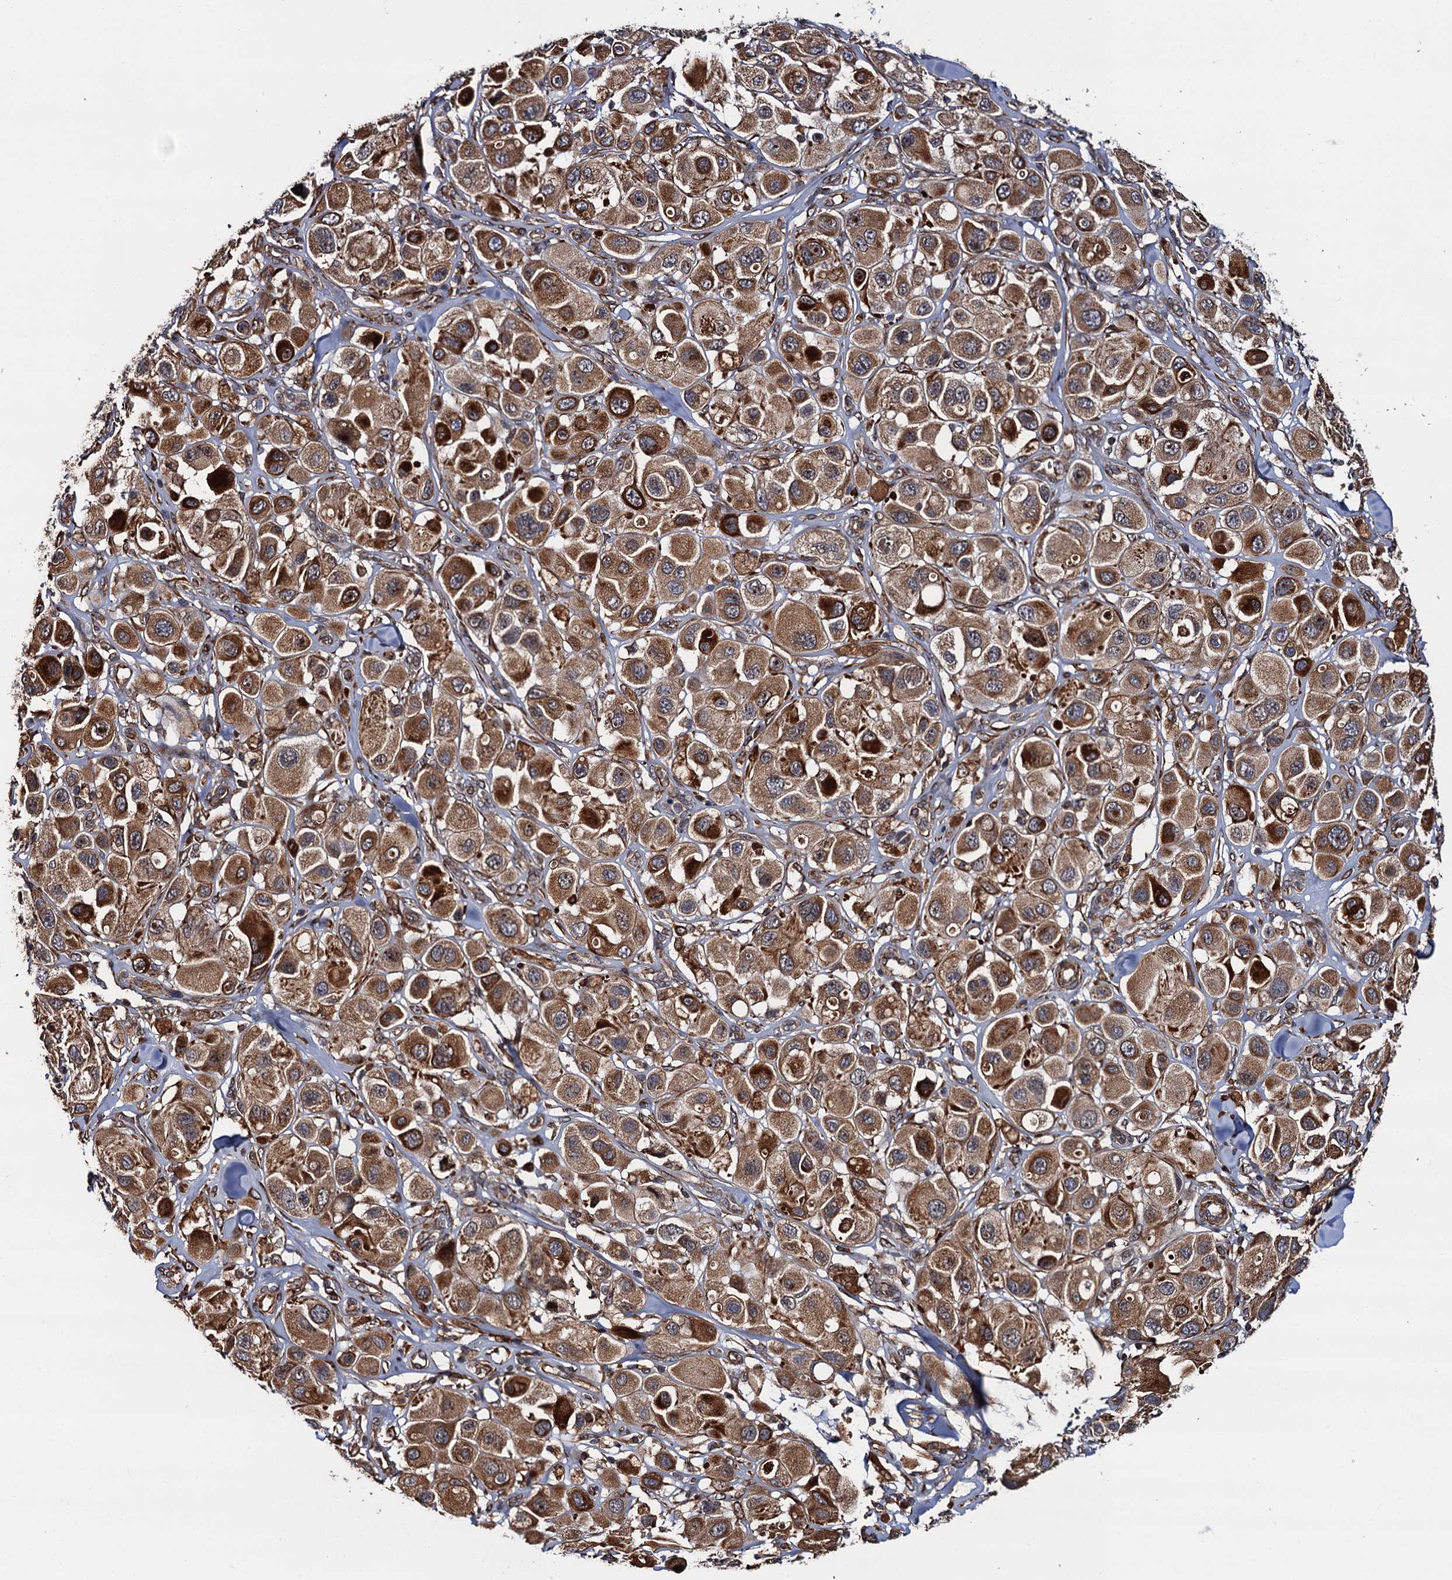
{"staining": {"intensity": "moderate", "quantity": ">75%", "location": "cytoplasmic/membranous"}, "tissue": "melanoma", "cell_type": "Tumor cells", "image_type": "cancer", "snomed": [{"axis": "morphology", "description": "Malignant melanoma, Metastatic site"}, {"axis": "topography", "description": "Skin"}], "caption": "Tumor cells display medium levels of moderate cytoplasmic/membranous staining in about >75% of cells in malignant melanoma (metastatic site).", "gene": "FSIP1", "patient": {"sex": "male", "age": 41}}